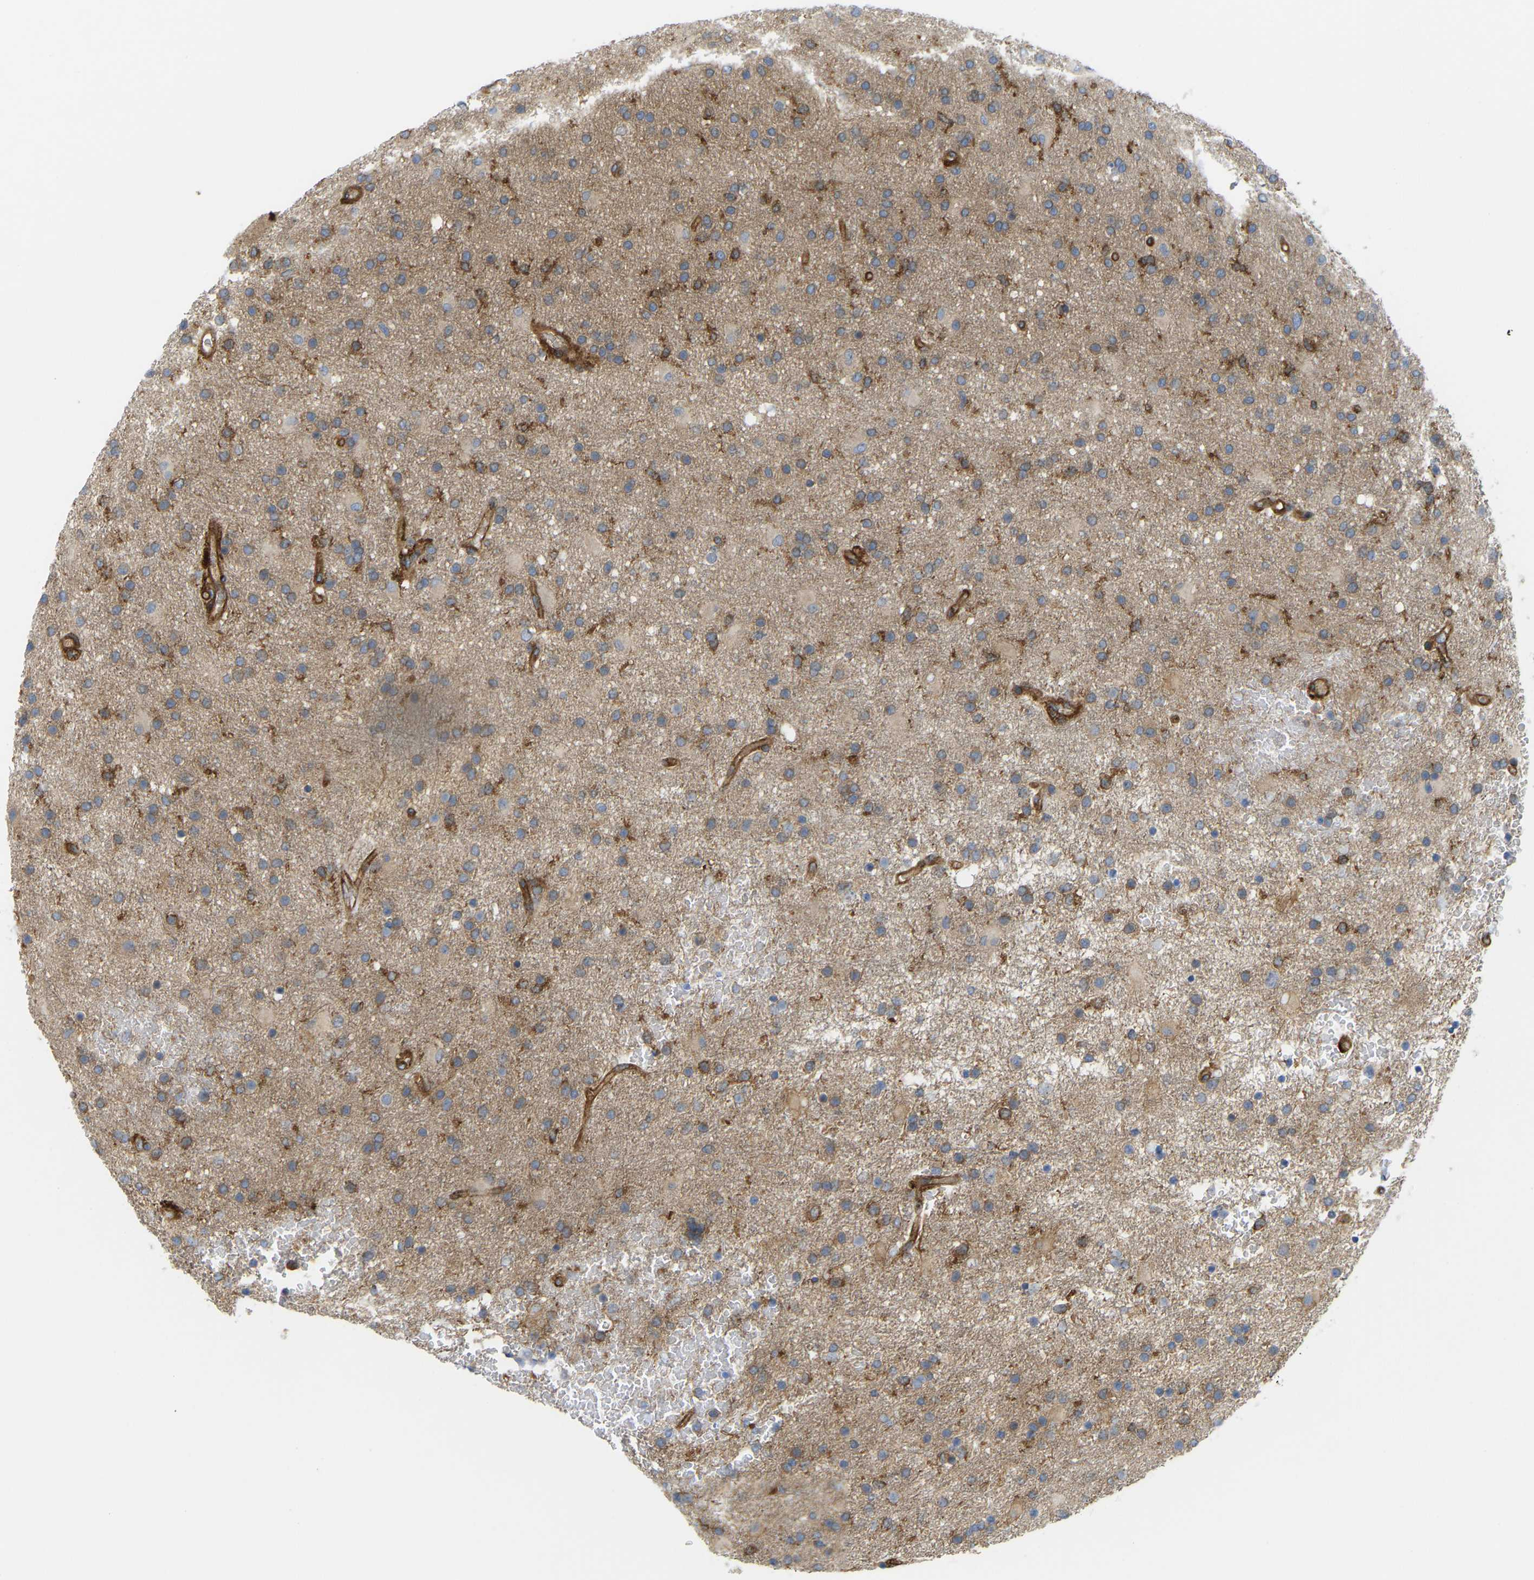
{"staining": {"intensity": "weak", "quantity": "25%-75%", "location": "cytoplasmic/membranous"}, "tissue": "glioma", "cell_type": "Tumor cells", "image_type": "cancer", "snomed": [{"axis": "morphology", "description": "Glioma, malignant, High grade"}, {"axis": "topography", "description": "Brain"}], "caption": "Glioma stained for a protein (brown) exhibits weak cytoplasmic/membranous positive expression in approximately 25%-75% of tumor cells.", "gene": "PICALM", "patient": {"sex": "male", "age": 72}}